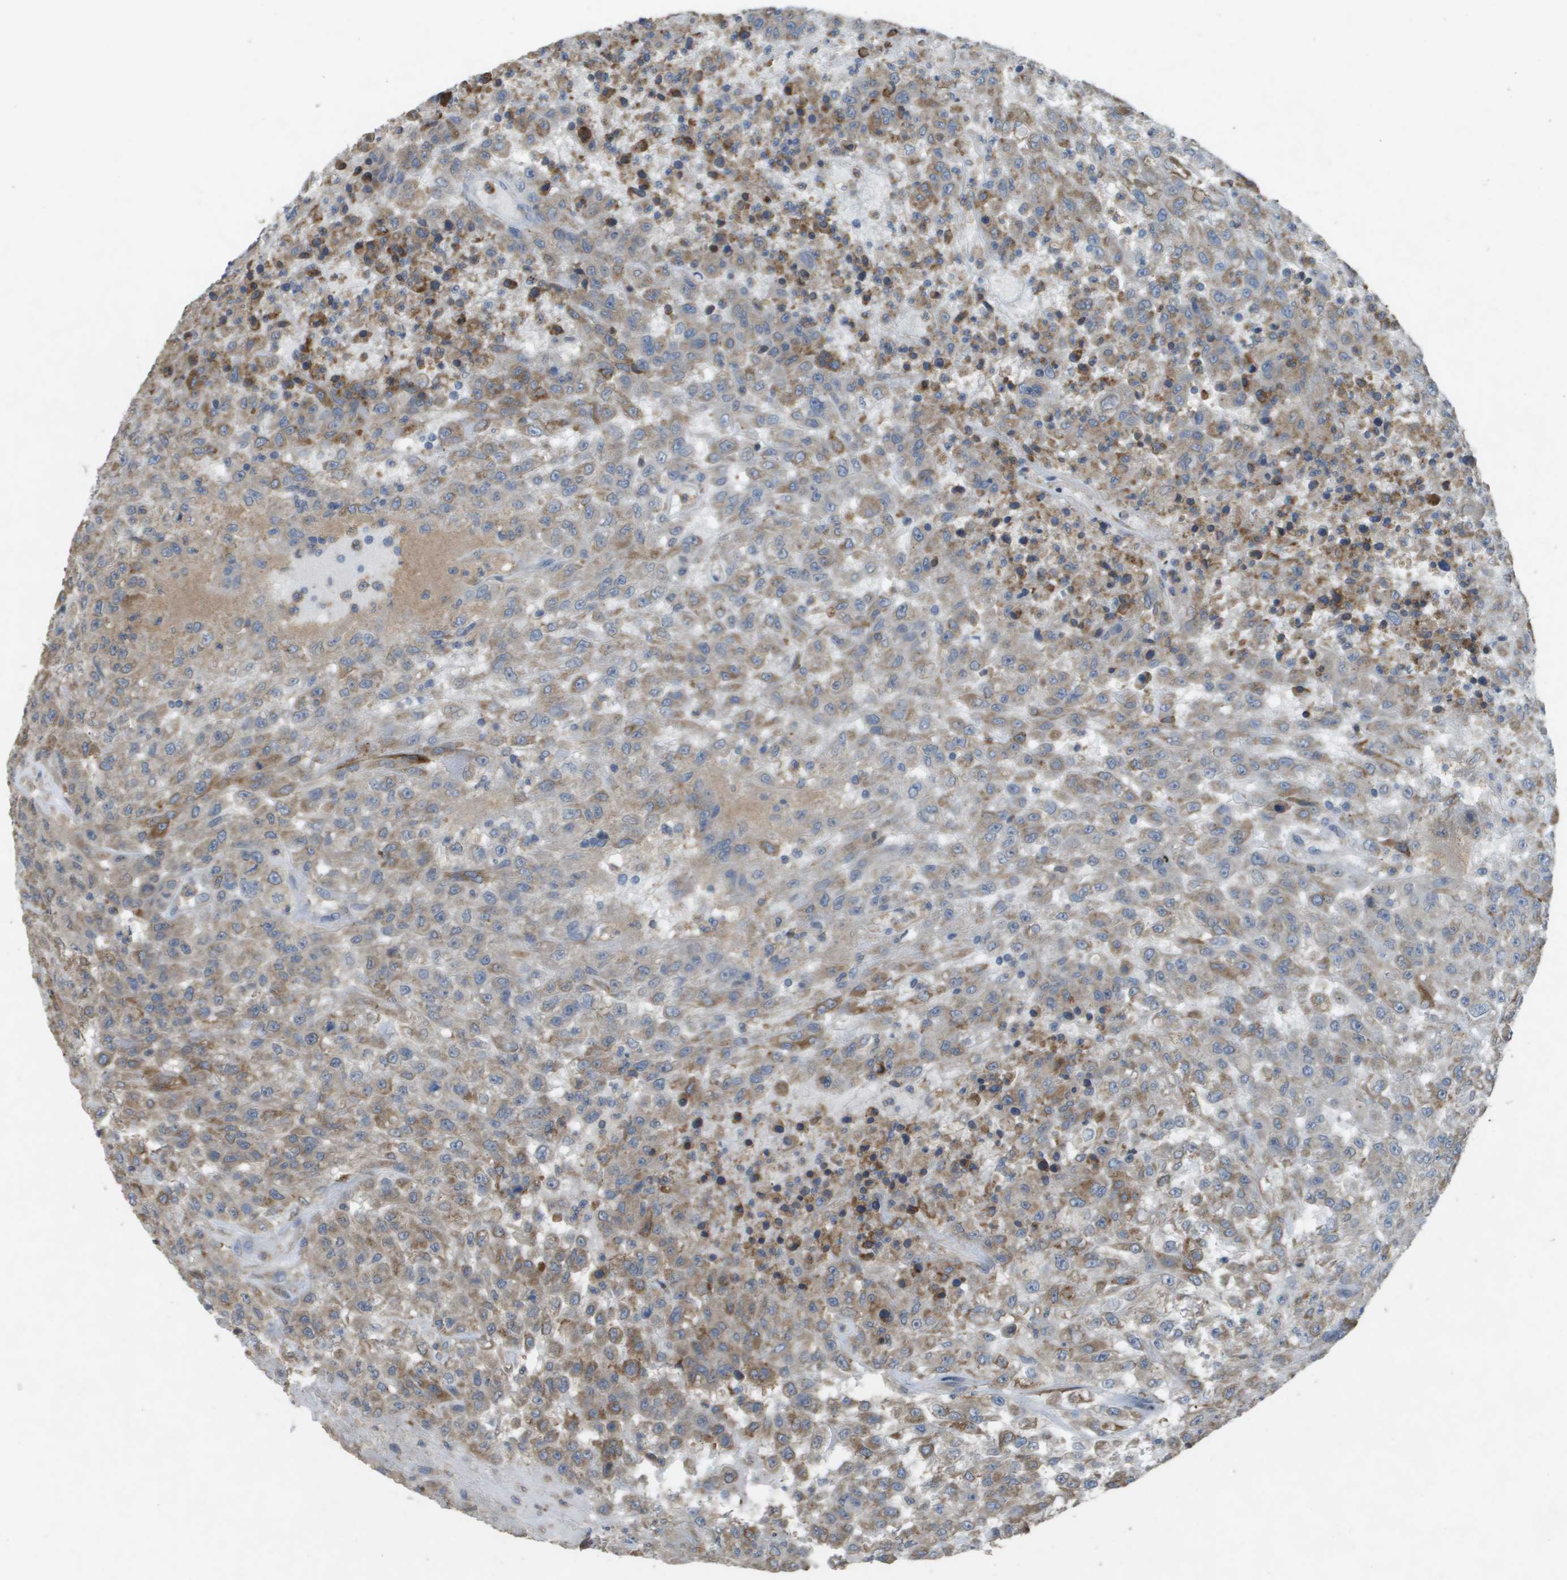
{"staining": {"intensity": "moderate", "quantity": "25%-75%", "location": "cytoplasmic/membranous"}, "tissue": "urothelial cancer", "cell_type": "Tumor cells", "image_type": "cancer", "snomed": [{"axis": "morphology", "description": "Urothelial carcinoma, High grade"}, {"axis": "topography", "description": "Urinary bladder"}], "caption": "High-grade urothelial carcinoma was stained to show a protein in brown. There is medium levels of moderate cytoplasmic/membranous positivity in about 25%-75% of tumor cells. The staining is performed using DAB brown chromogen to label protein expression. The nuclei are counter-stained blue using hematoxylin.", "gene": "CLCA4", "patient": {"sex": "male", "age": 46}}